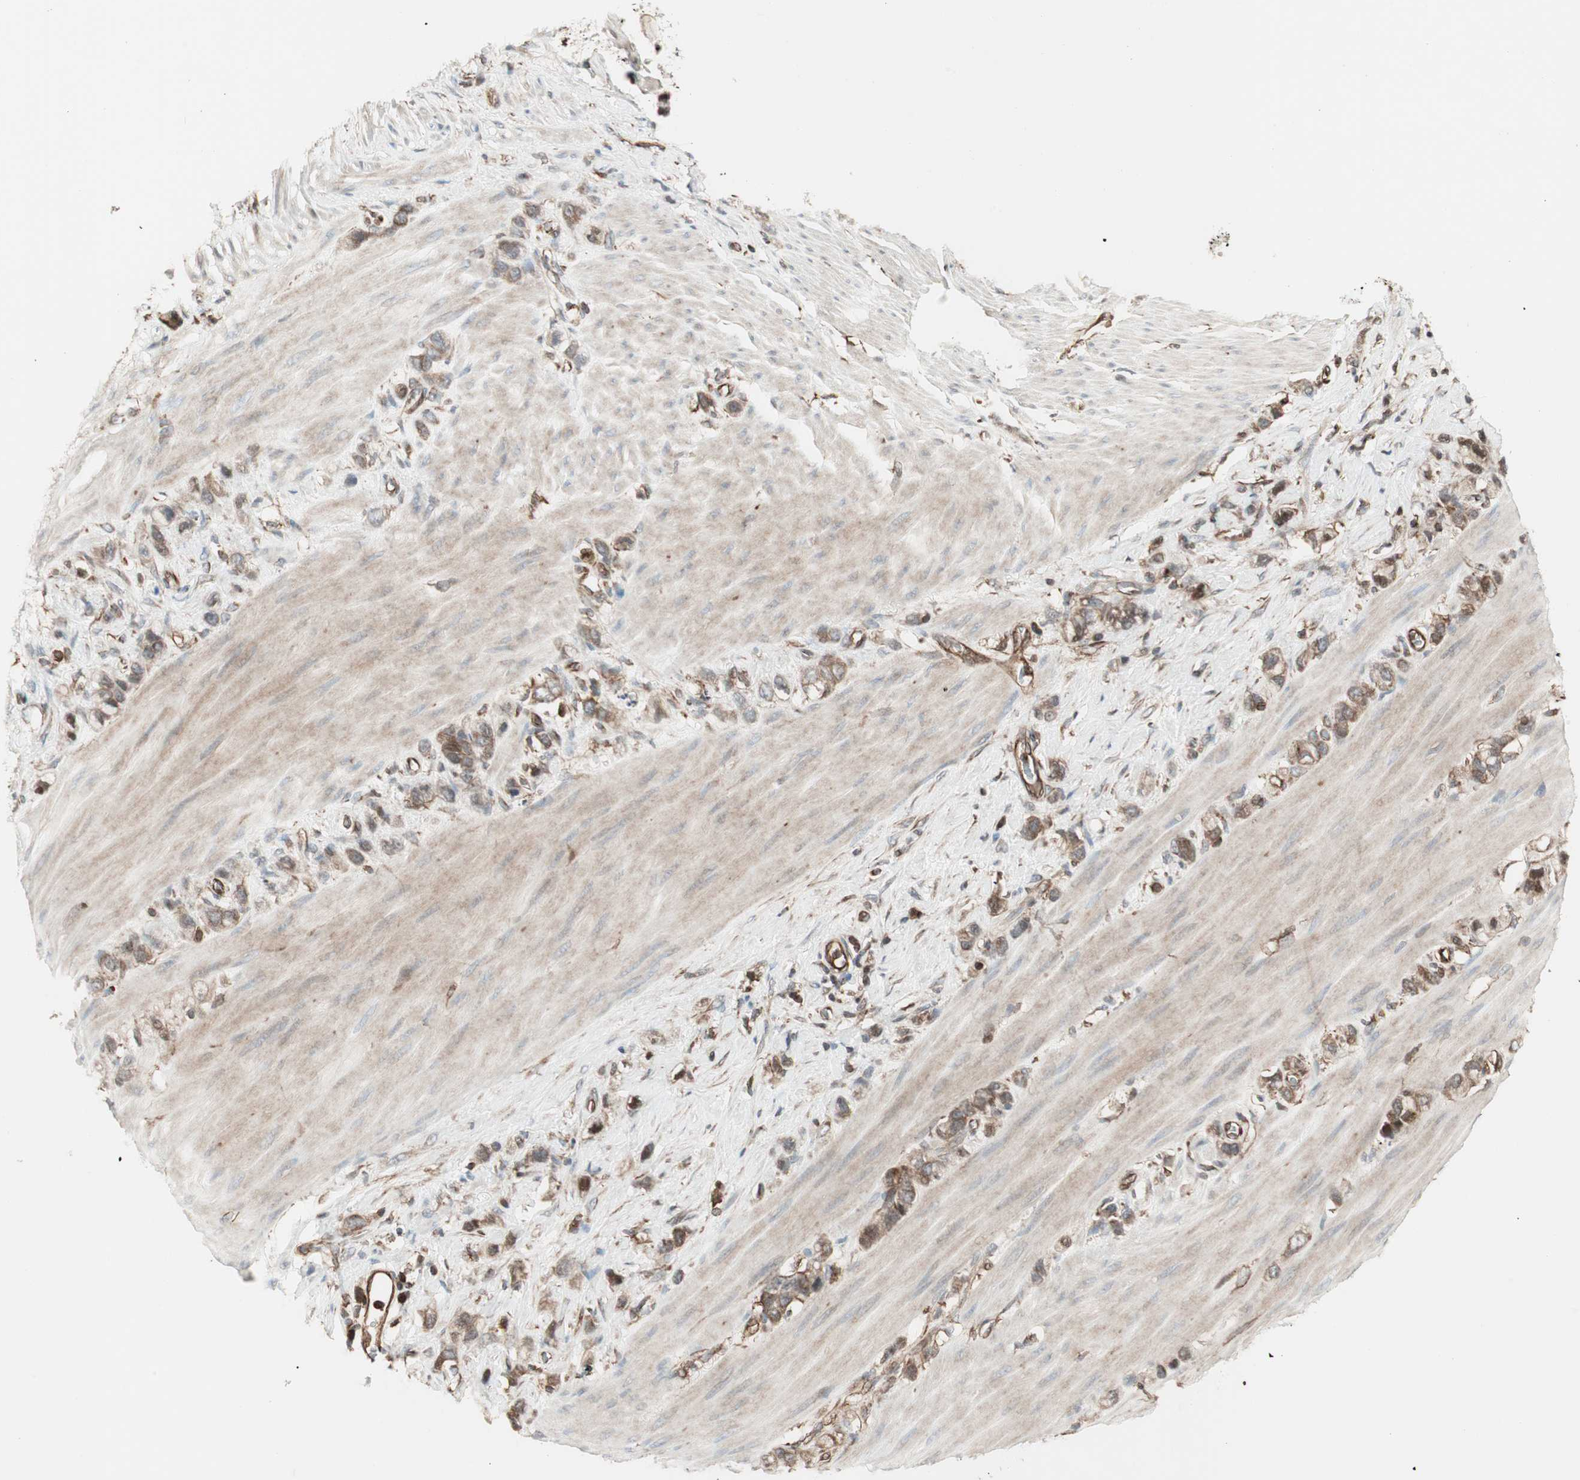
{"staining": {"intensity": "weak", "quantity": ">75%", "location": "cytoplasmic/membranous"}, "tissue": "stomach cancer", "cell_type": "Tumor cells", "image_type": "cancer", "snomed": [{"axis": "morphology", "description": "Normal tissue, NOS"}, {"axis": "morphology", "description": "Adenocarcinoma, NOS"}, {"axis": "morphology", "description": "Adenocarcinoma, High grade"}, {"axis": "topography", "description": "Stomach, upper"}, {"axis": "topography", "description": "Stomach"}], "caption": "A brown stain highlights weak cytoplasmic/membranous expression of a protein in adenocarcinoma (stomach) tumor cells.", "gene": "MAD2L2", "patient": {"sex": "female", "age": 65}}